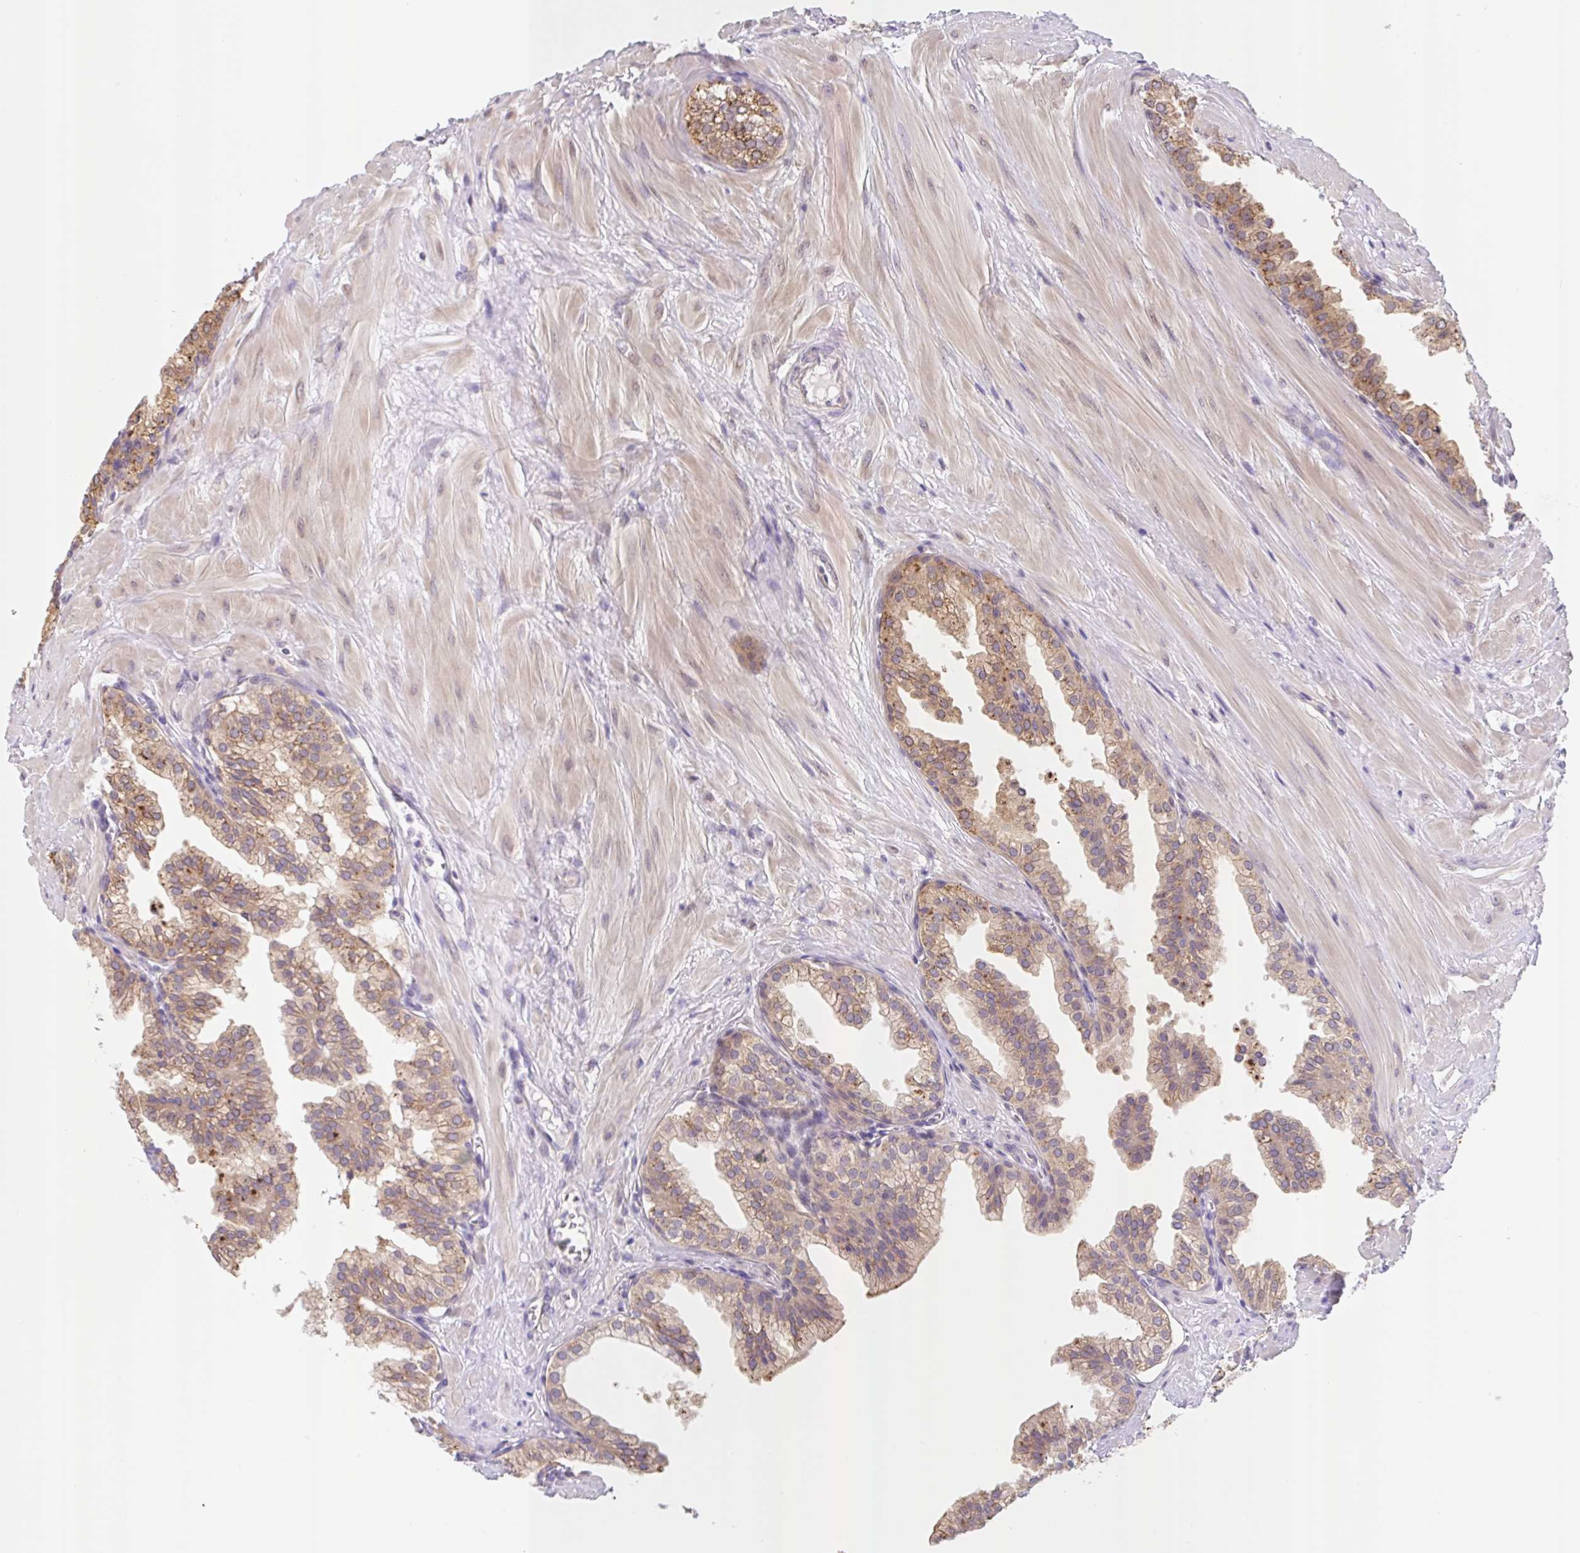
{"staining": {"intensity": "moderate", "quantity": ">75%", "location": "cytoplasmic/membranous"}, "tissue": "prostate", "cell_type": "Glandular cells", "image_type": "normal", "snomed": [{"axis": "morphology", "description": "Normal tissue, NOS"}, {"axis": "topography", "description": "Prostate"}, {"axis": "topography", "description": "Peripheral nerve tissue"}], "caption": "Immunohistochemical staining of benign prostate demonstrates moderate cytoplasmic/membranous protein expression in about >75% of glandular cells.", "gene": "TBPL2", "patient": {"sex": "male", "age": 55}}